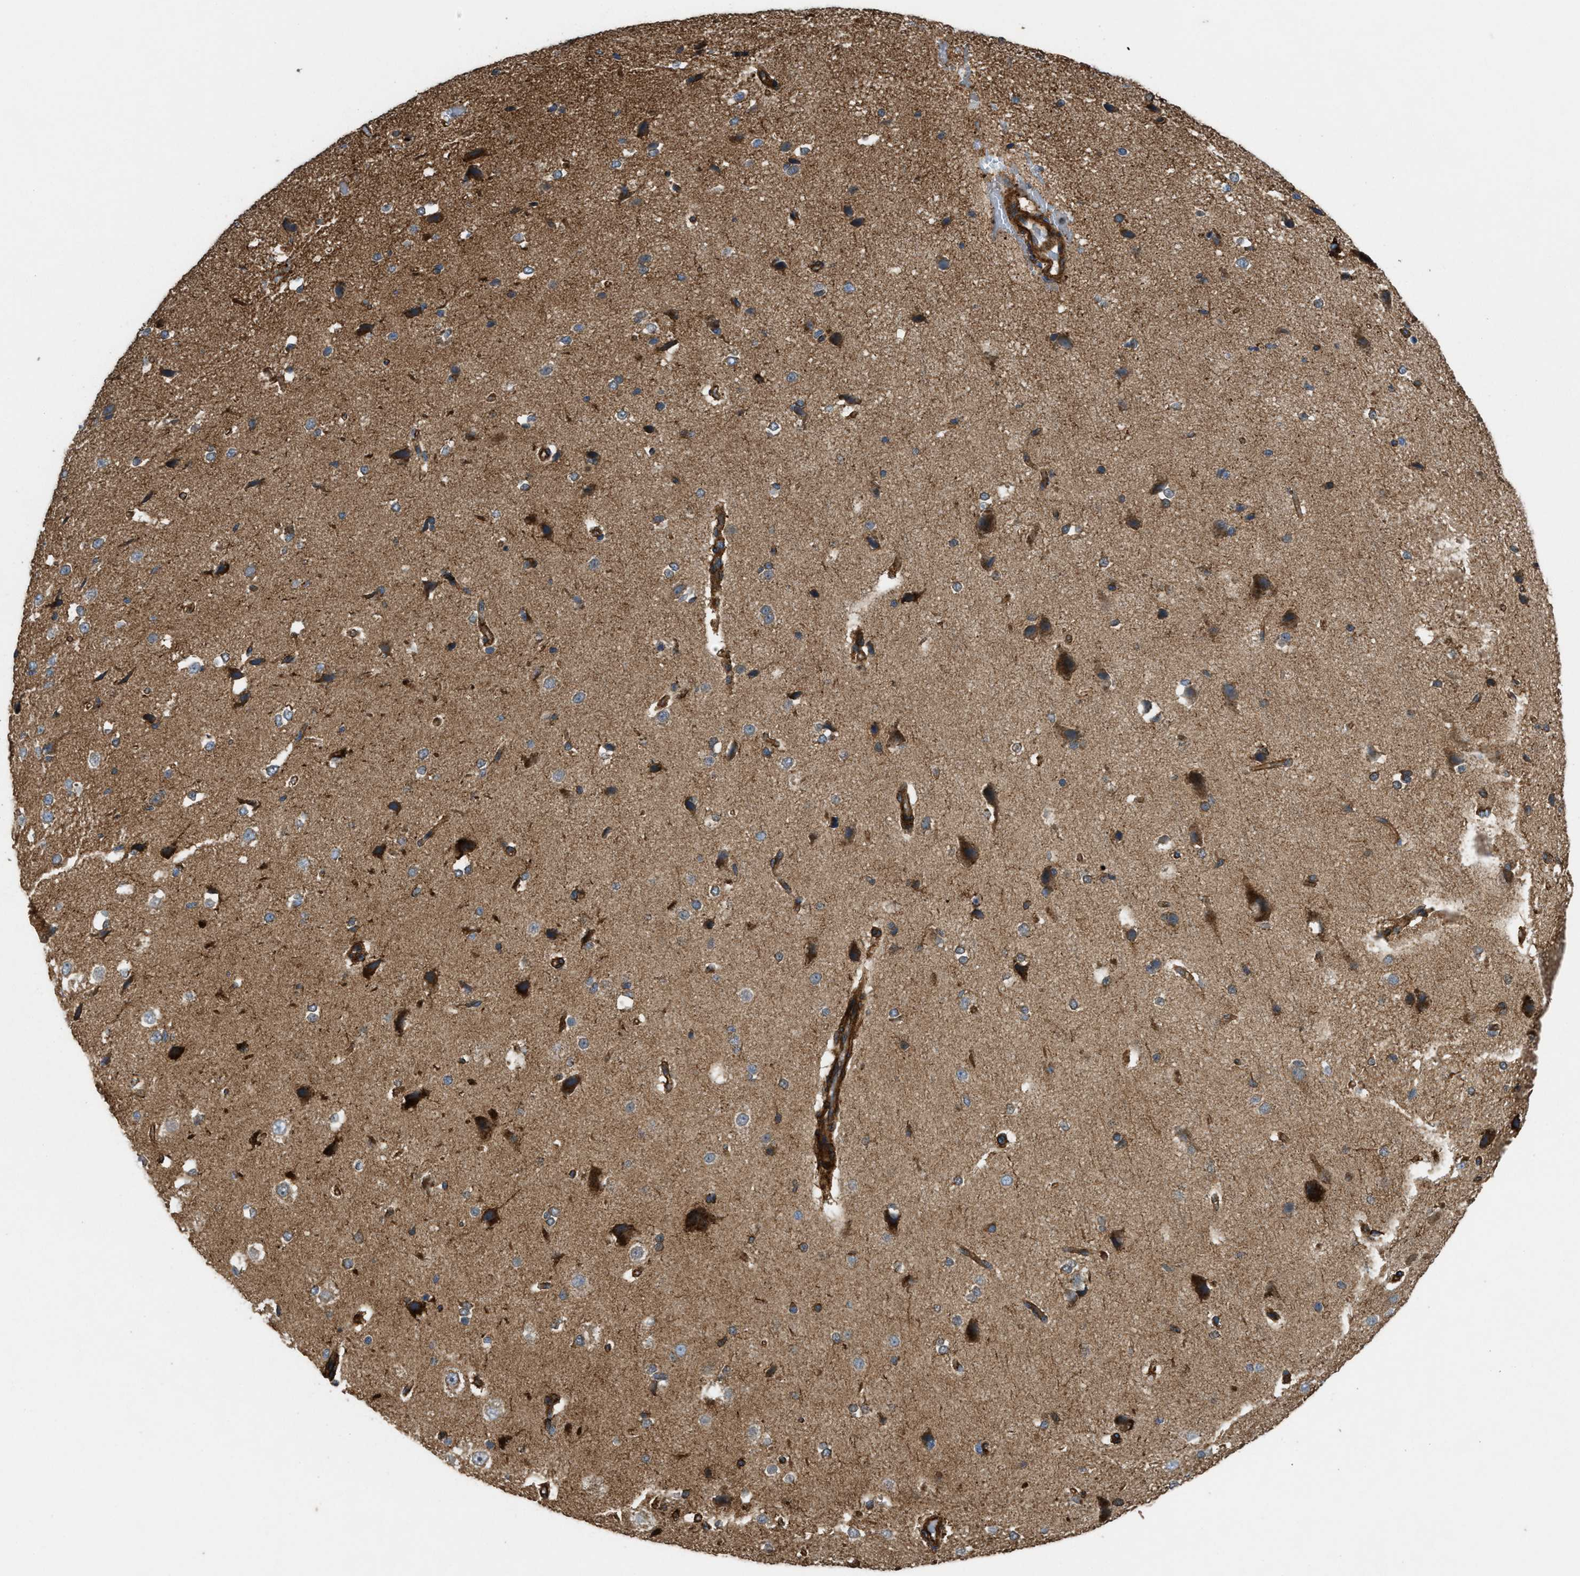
{"staining": {"intensity": "strong", "quantity": ">75%", "location": "cytoplasmic/membranous"}, "tissue": "cerebral cortex", "cell_type": "Endothelial cells", "image_type": "normal", "snomed": [{"axis": "morphology", "description": "Normal tissue, NOS"}, {"axis": "morphology", "description": "Developmental malformation"}, {"axis": "topography", "description": "Cerebral cortex"}], "caption": "Brown immunohistochemical staining in normal cerebral cortex displays strong cytoplasmic/membranous positivity in approximately >75% of endothelial cells. The staining is performed using DAB brown chromogen to label protein expression. The nuclei are counter-stained blue using hematoxylin.", "gene": "EGLN1", "patient": {"sex": "female", "age": 30}}